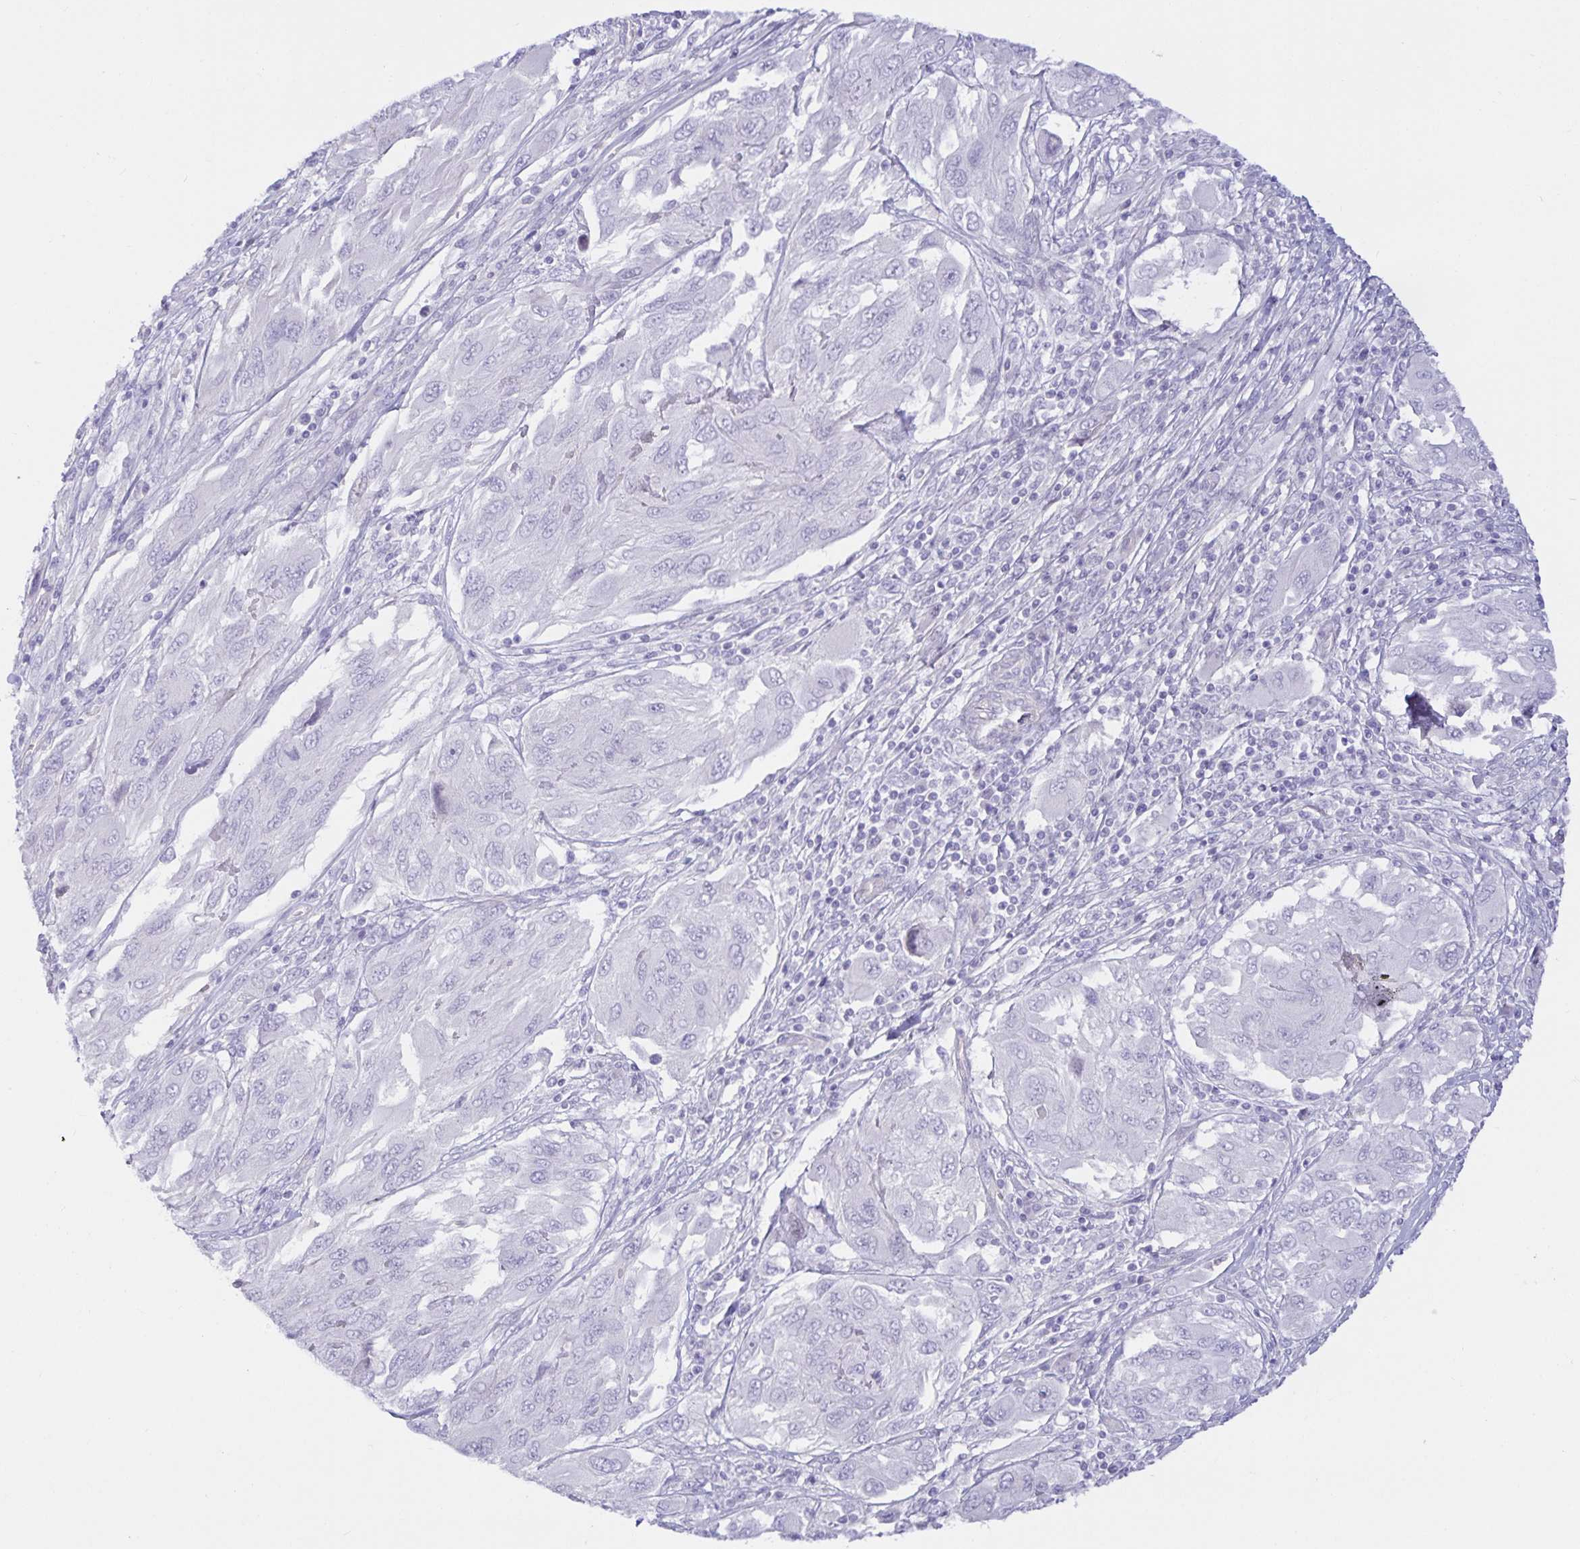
{"staining": {"intensity": "negative", "quantity": "none", "location": "none"}, "tissue": "melanoma", "cell_type": "Tumor cells", "image_type": "cancer", "snomed": [{"axis": "morphology", "description": "Malignant melanoma, NOS"}, {"axis": "topography", "description": "Skin"}], "caption": "The histopathology image demonstrates no staining of tumor cells in melanoma.", "gene": "SPAG4", "patient": {"sex": "female", "age": 91}}